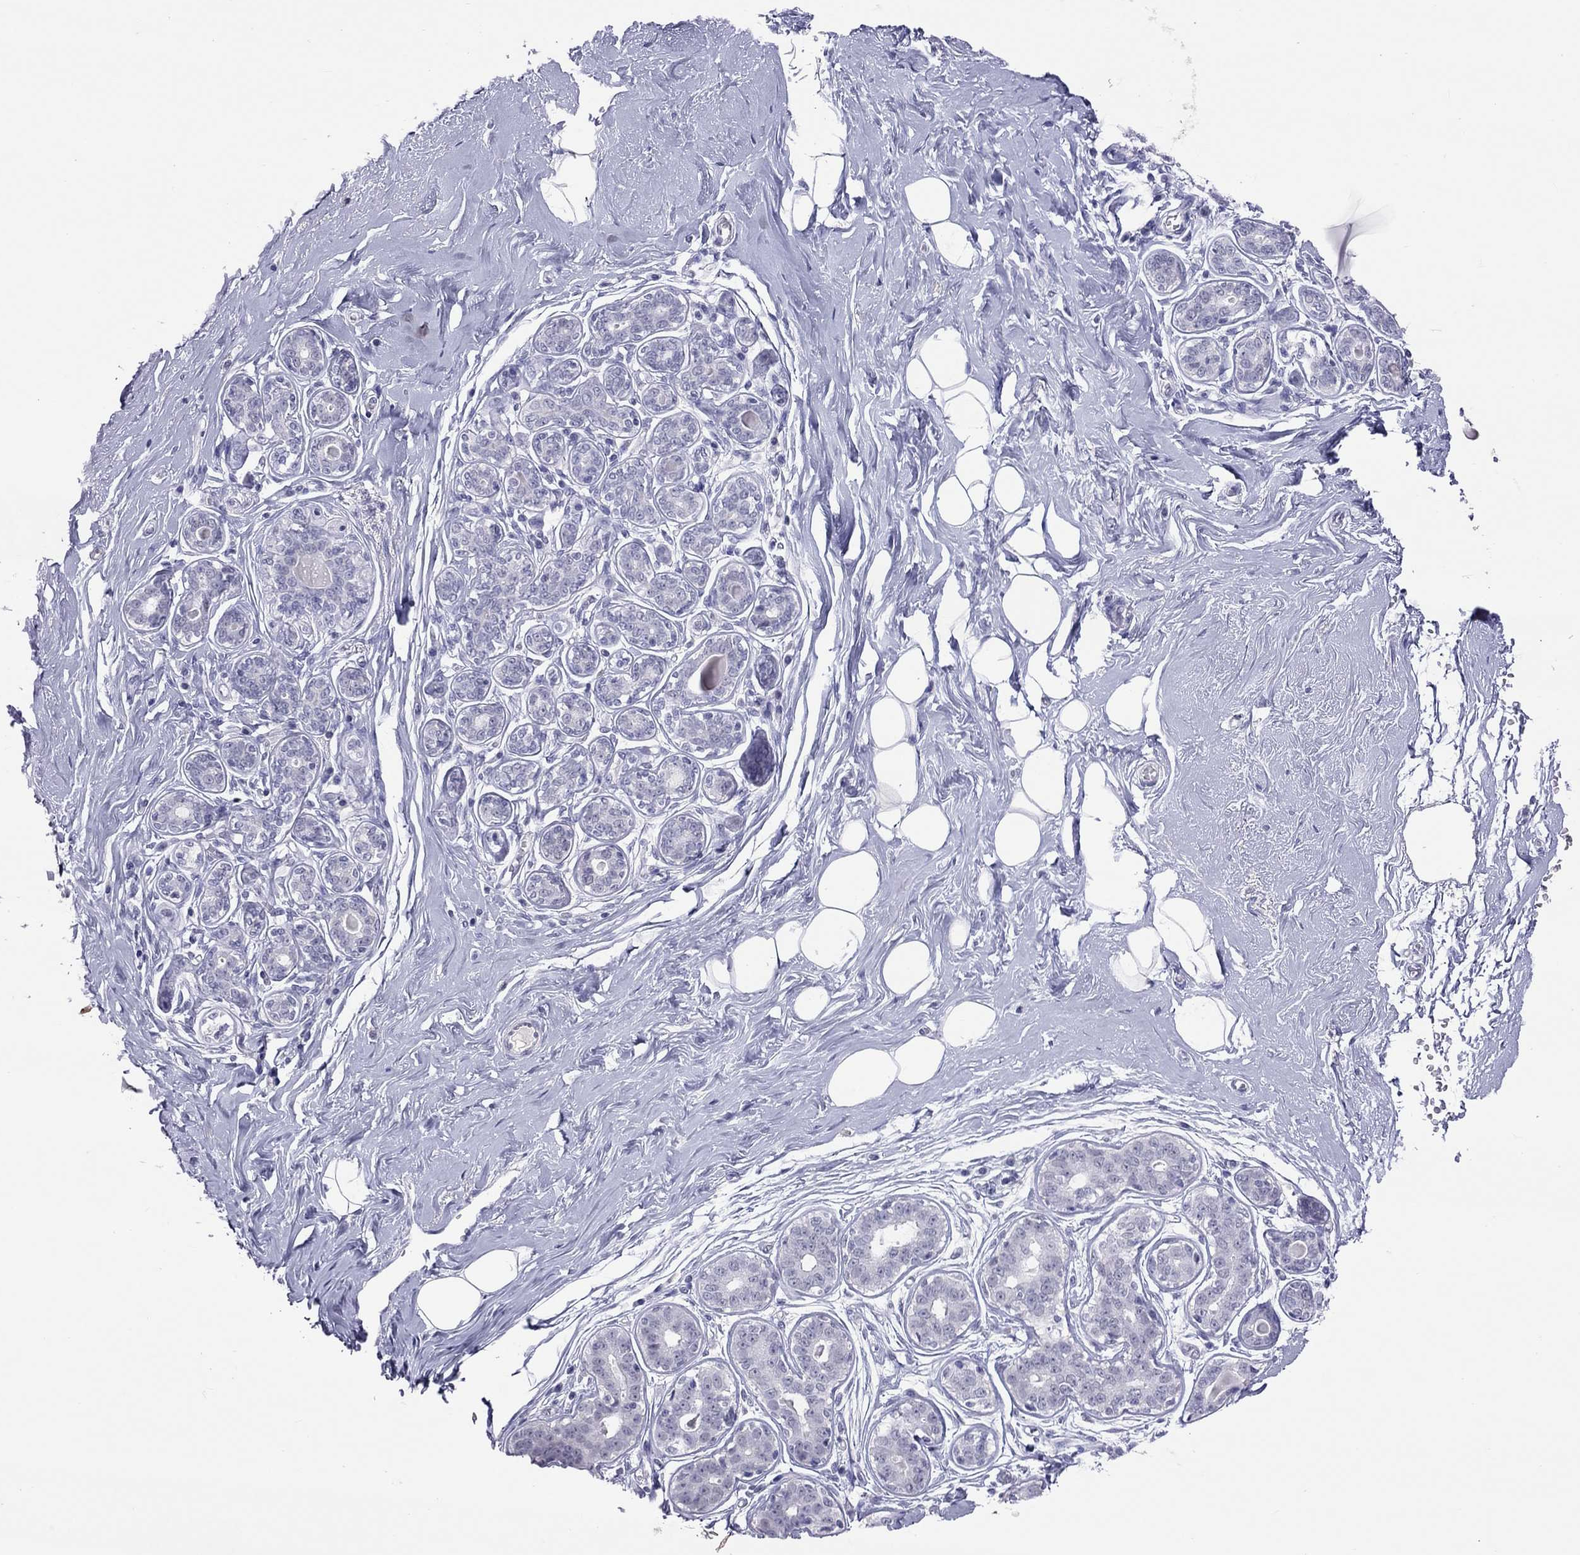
{"staining": {"intensity": "negative", "quantity": "none", "location": "none"}, "tissue": "breast", "cell_type": "Adipocytes", "image_type": "normal", "snomed": [{"axis": "morphology", "description": "Normal tissue, NOS"}, {"axis": "topography", "description": "Skin"}, {"axis": "topography", "description": "Breast"}], "caption": "Protein analysis of benign breast shows no significant staining in adipocytes.", "gene": "JHY", "patient": {"sex": "female", "age": 43}}